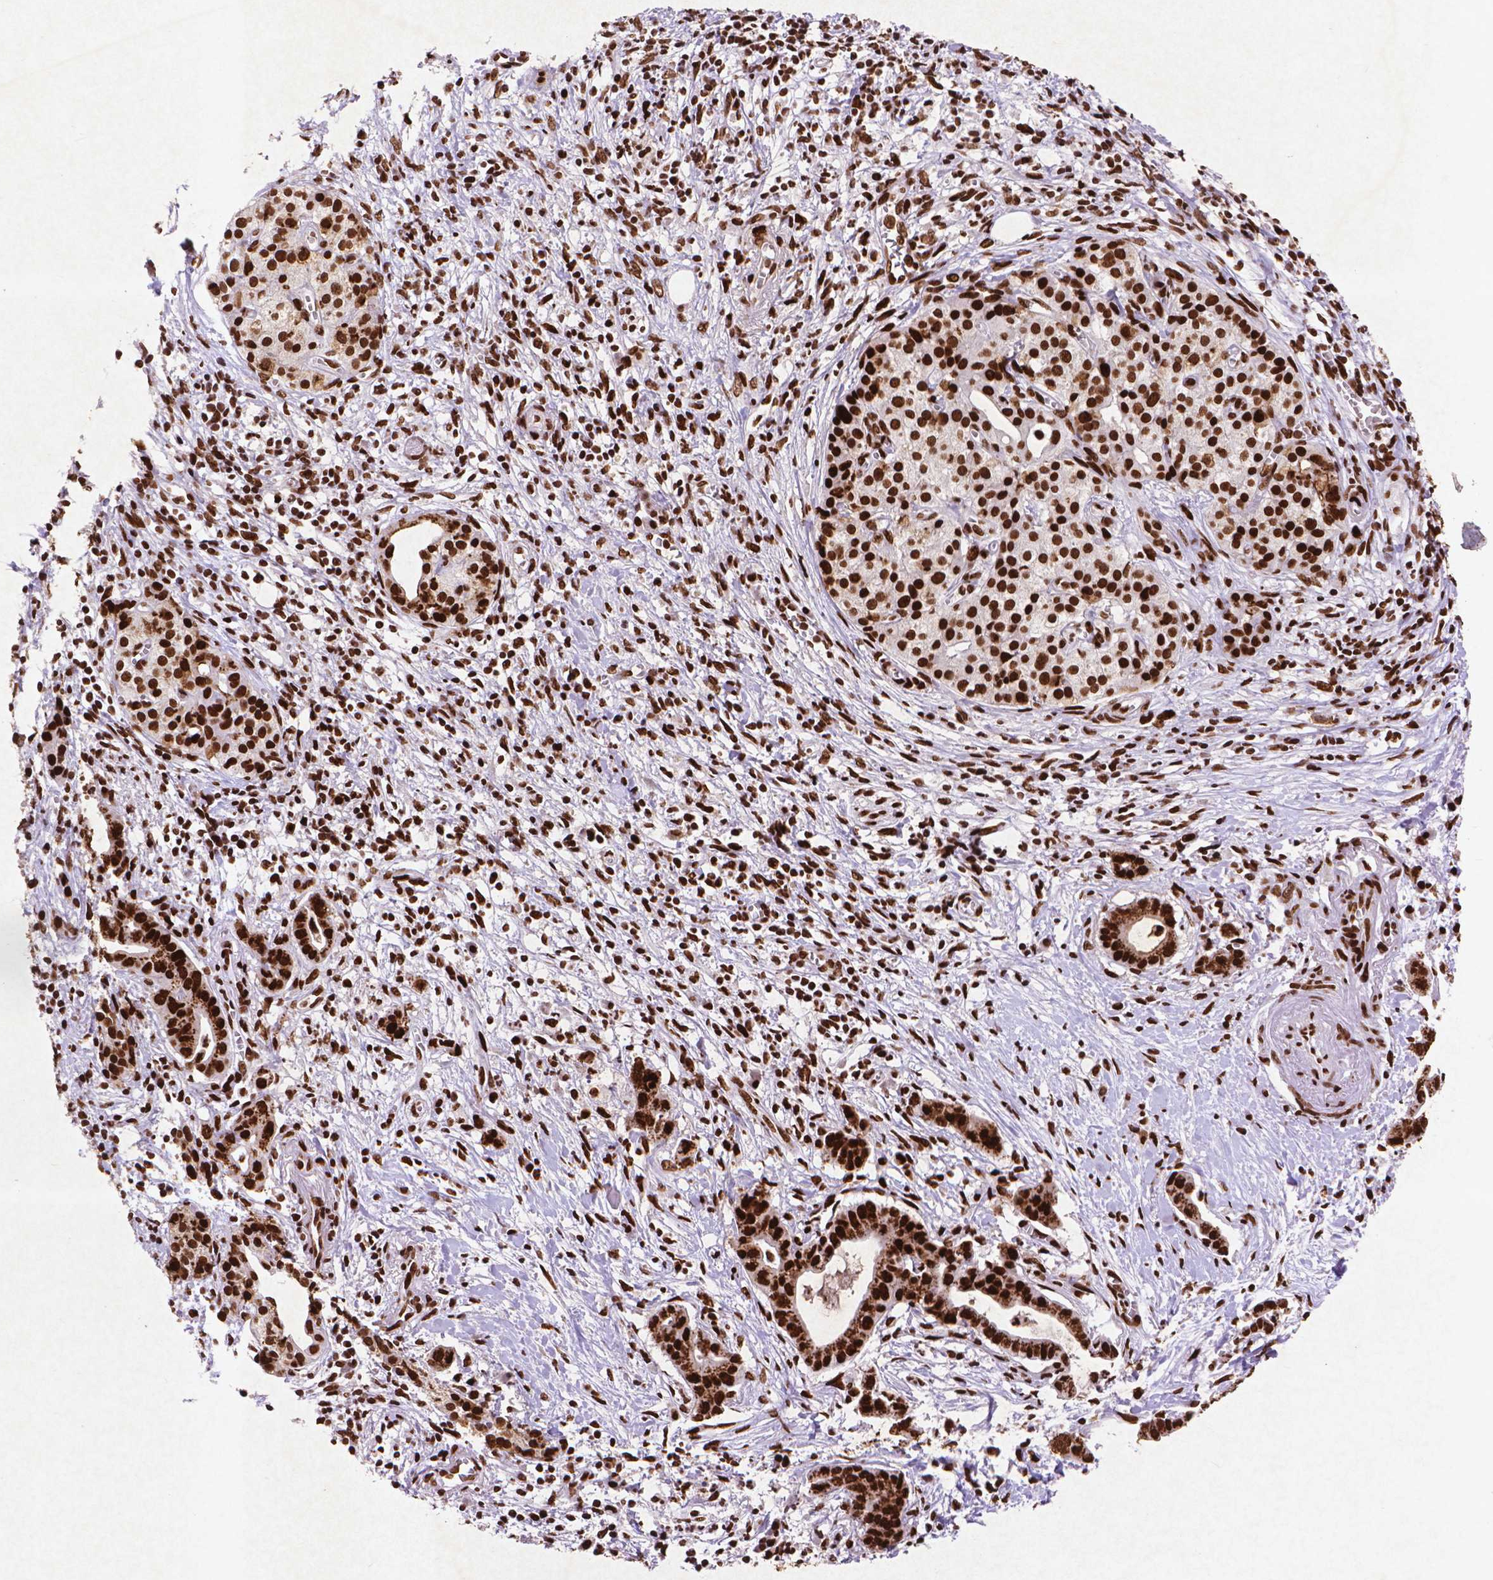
{"staining": {"intensity": "strong", "quantity": ">75%", "location": "nuclear"}, "tissue": "pancreatic cancer", "cell_type": "Tumor cells", "image_type": "cancer", "snomed": [{"axis": "morphology", "description": "Adenocarcinoma, NOS"}, {"axis": "topography", "description": "Pancreas"}], "caption": "Immunohistochemistry image of human pancreatic cancer (adenocarcinoma) stained for a protein (brown), which shows high levels of strong nuclear expression in approximately >75% of tumor cells.", "gene": "CITED2", "patient": {"sex": "male", "age": 61}}